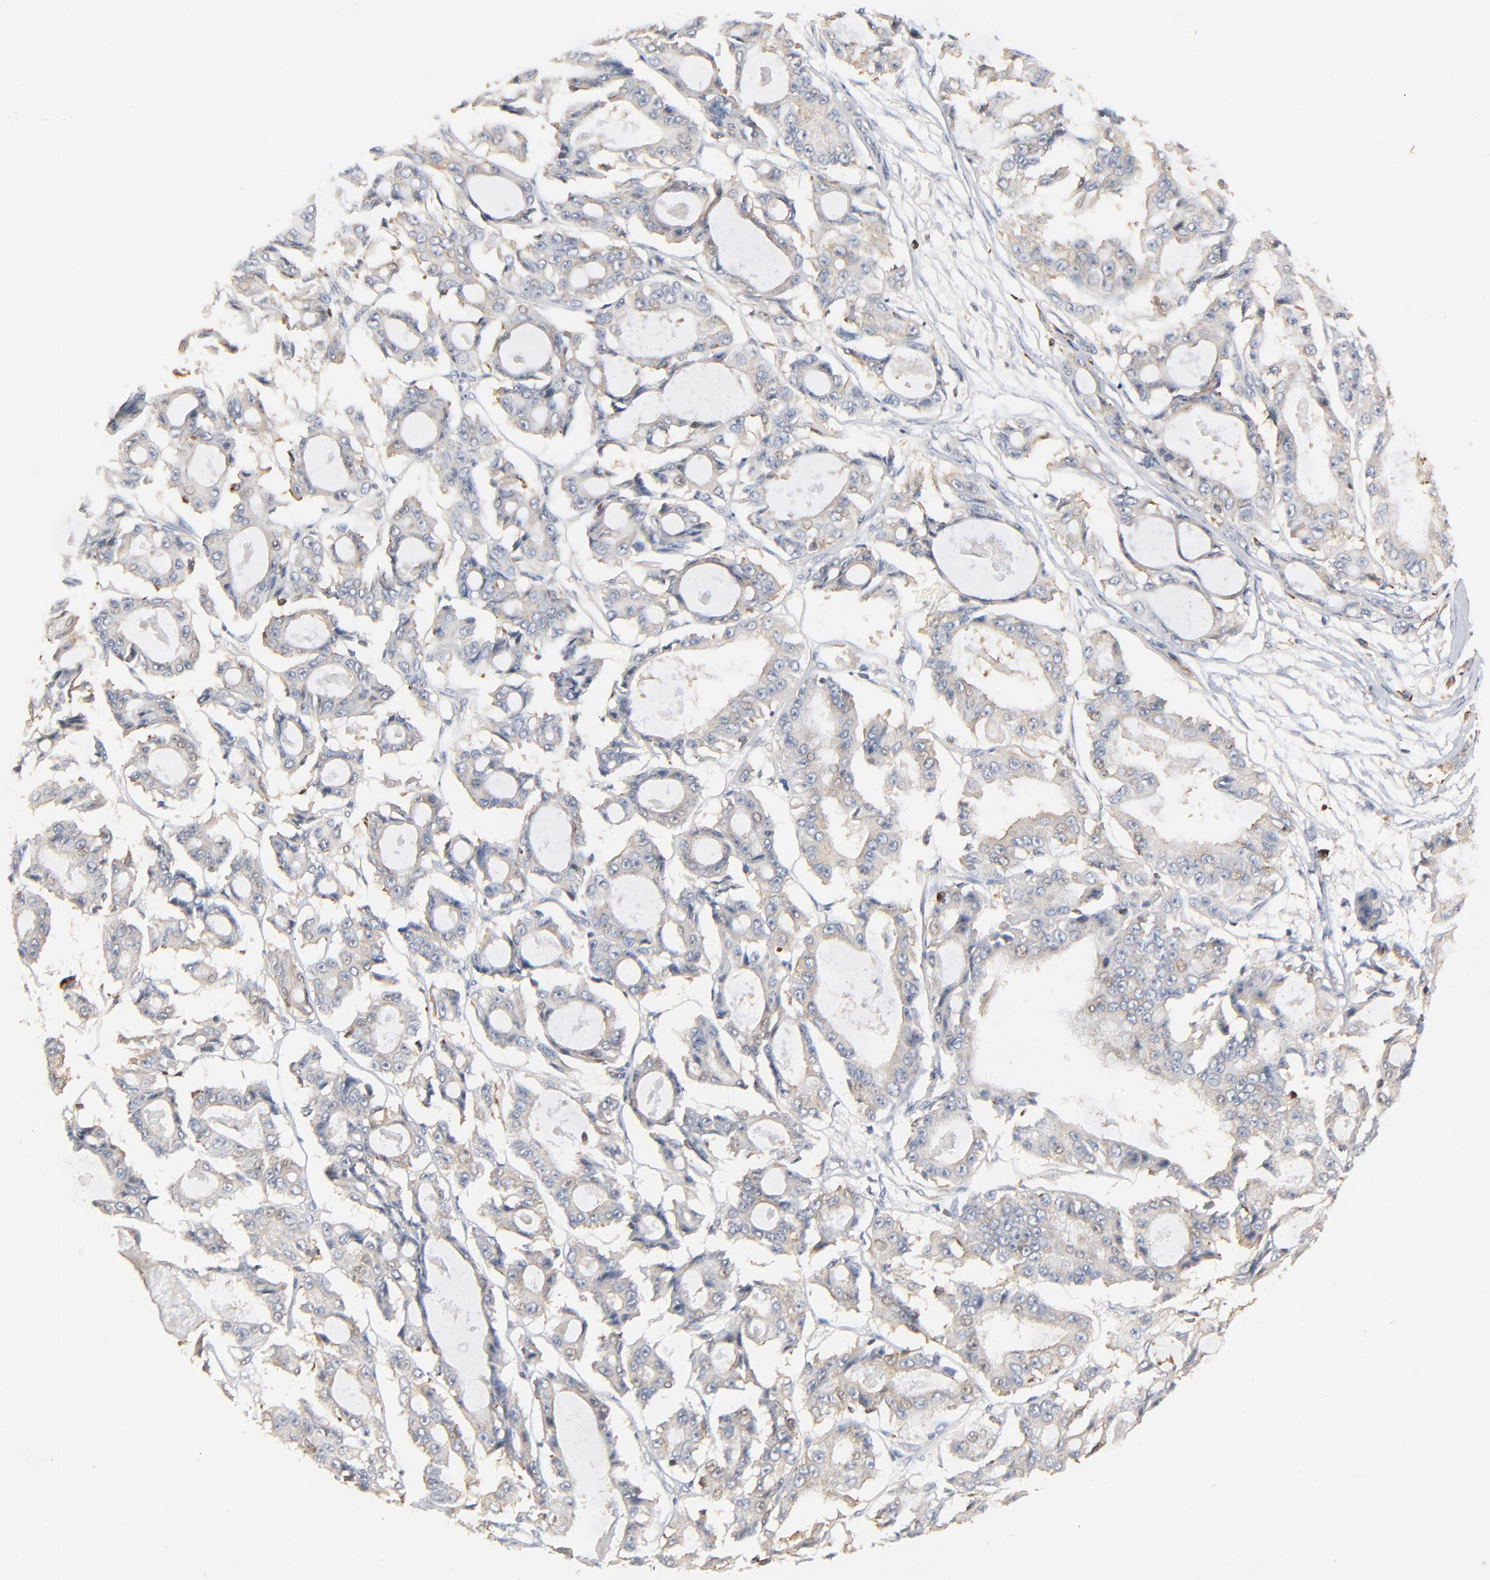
{"staining": {"intensity": "negative", "quantity": "none", "location": "none"}, "tissue": "ovarian cancer", "cell_type": "Tumor cells", "image_type": "cancer", "snomed": [{"axis": "morphology", "description": "Carcinoma, endometroid"}, {"axis": "topography", "description": "Ovary"}], "caption": "DAB (3,3'-diaminobenzidine) immunohistochemical staining of ovarian cancer (endometroid carcinoma) exhibits no significant staining in tumor cells.", "gene": "SH3KBP1", "patient": {"sex": "female", "age": 61}}